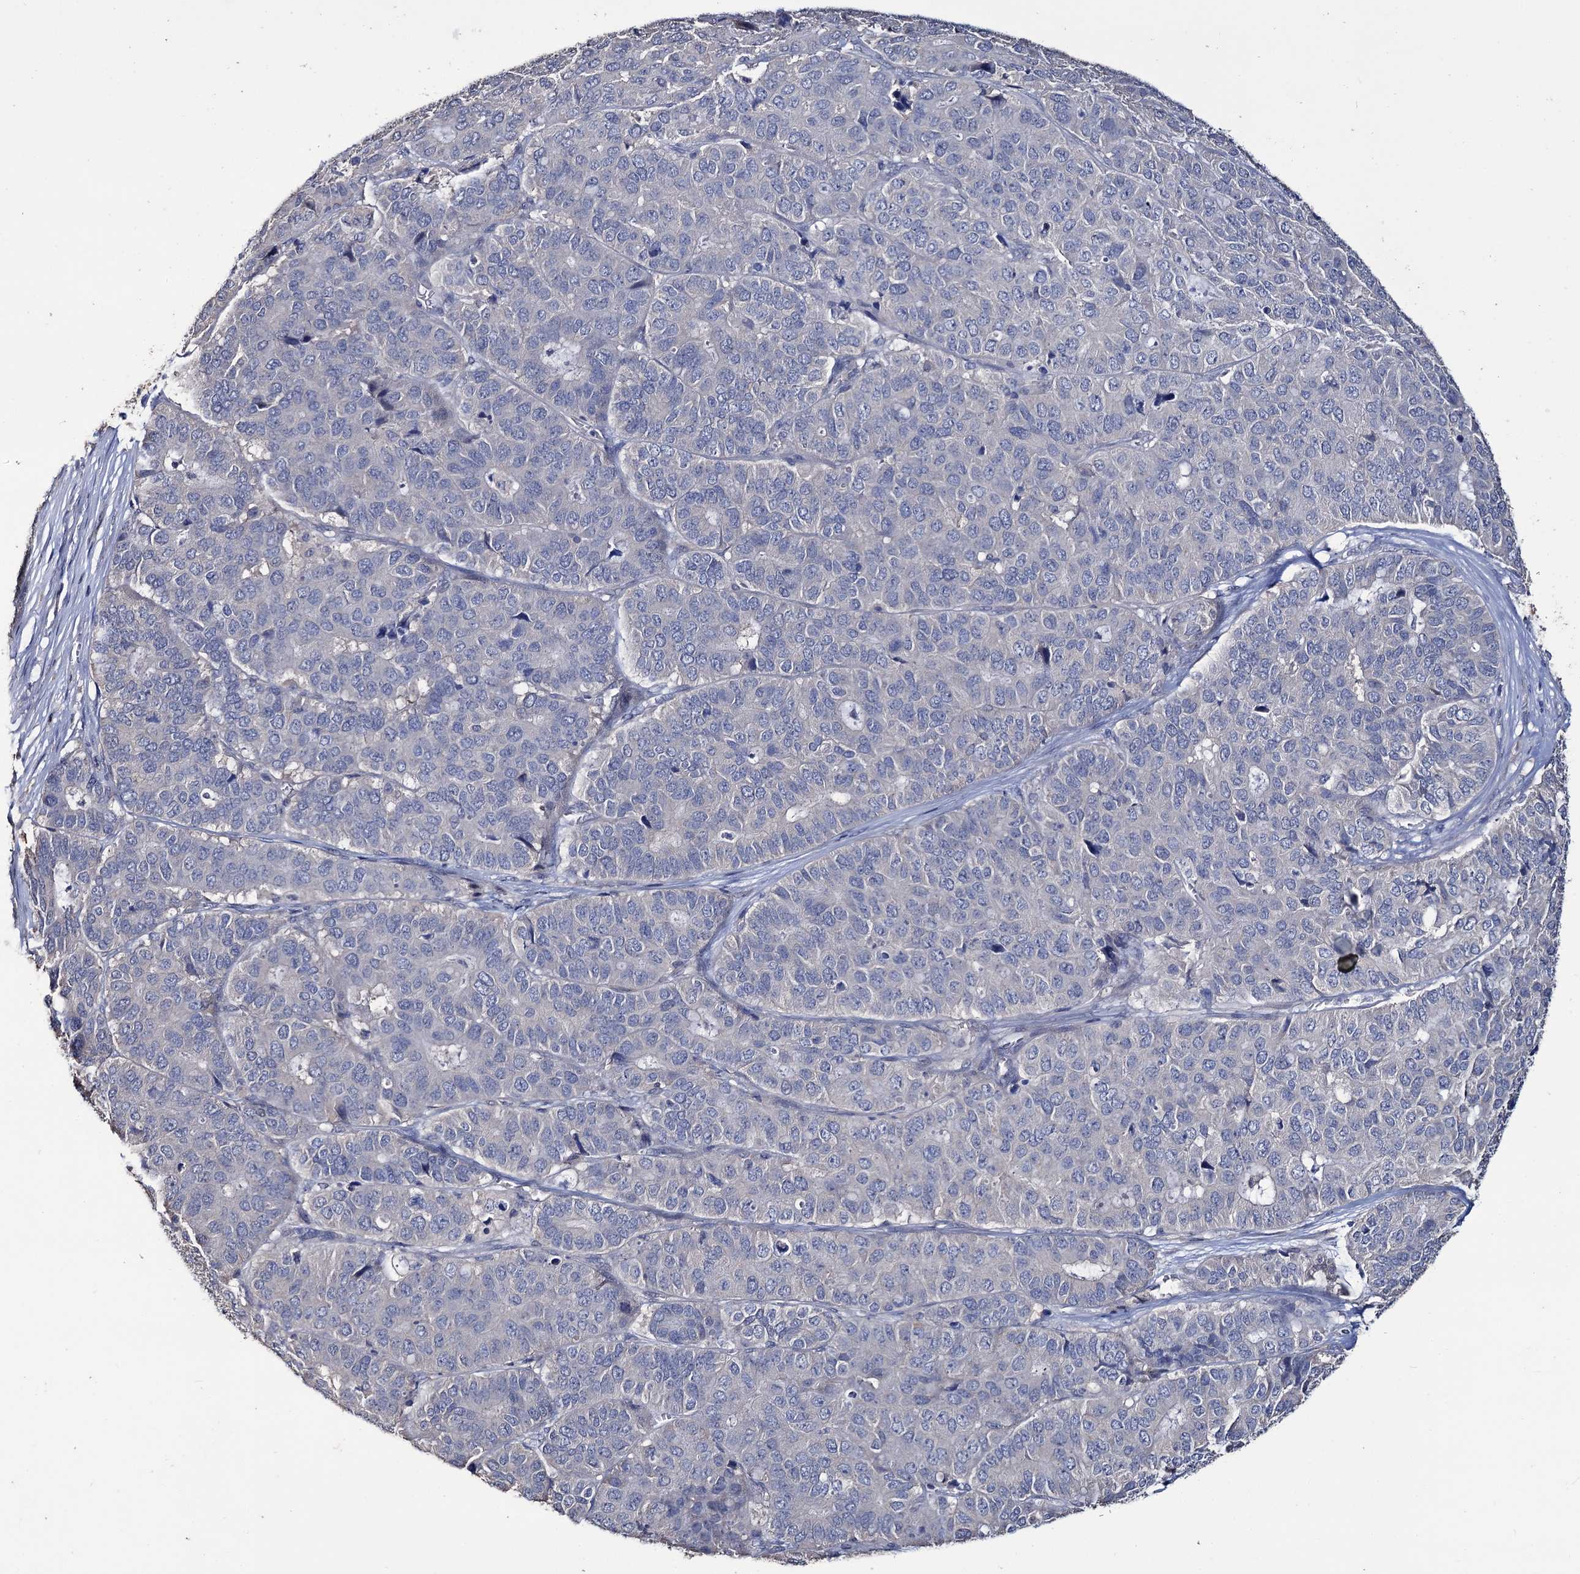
{"staining": {"intensity": "negative", "quantity": "none", "location": "none"}, "tissue": "pancreatic cancer", "cell_type": "Tumor cells", "image_type": "cancer", "snomed": [{"axis": "morphology", "description": "Adenocarcinoma, NOS"}, {"axis": "topography", "description": "Pancreas"}], "caption": "High power microscopy image of an immunohistochemistry image of adenocarcinoma (pancreatic), revealing no significant expression in tumor cells.", "gene": "EPB41L5", "patient": {"sex": "male", "age": 50}}